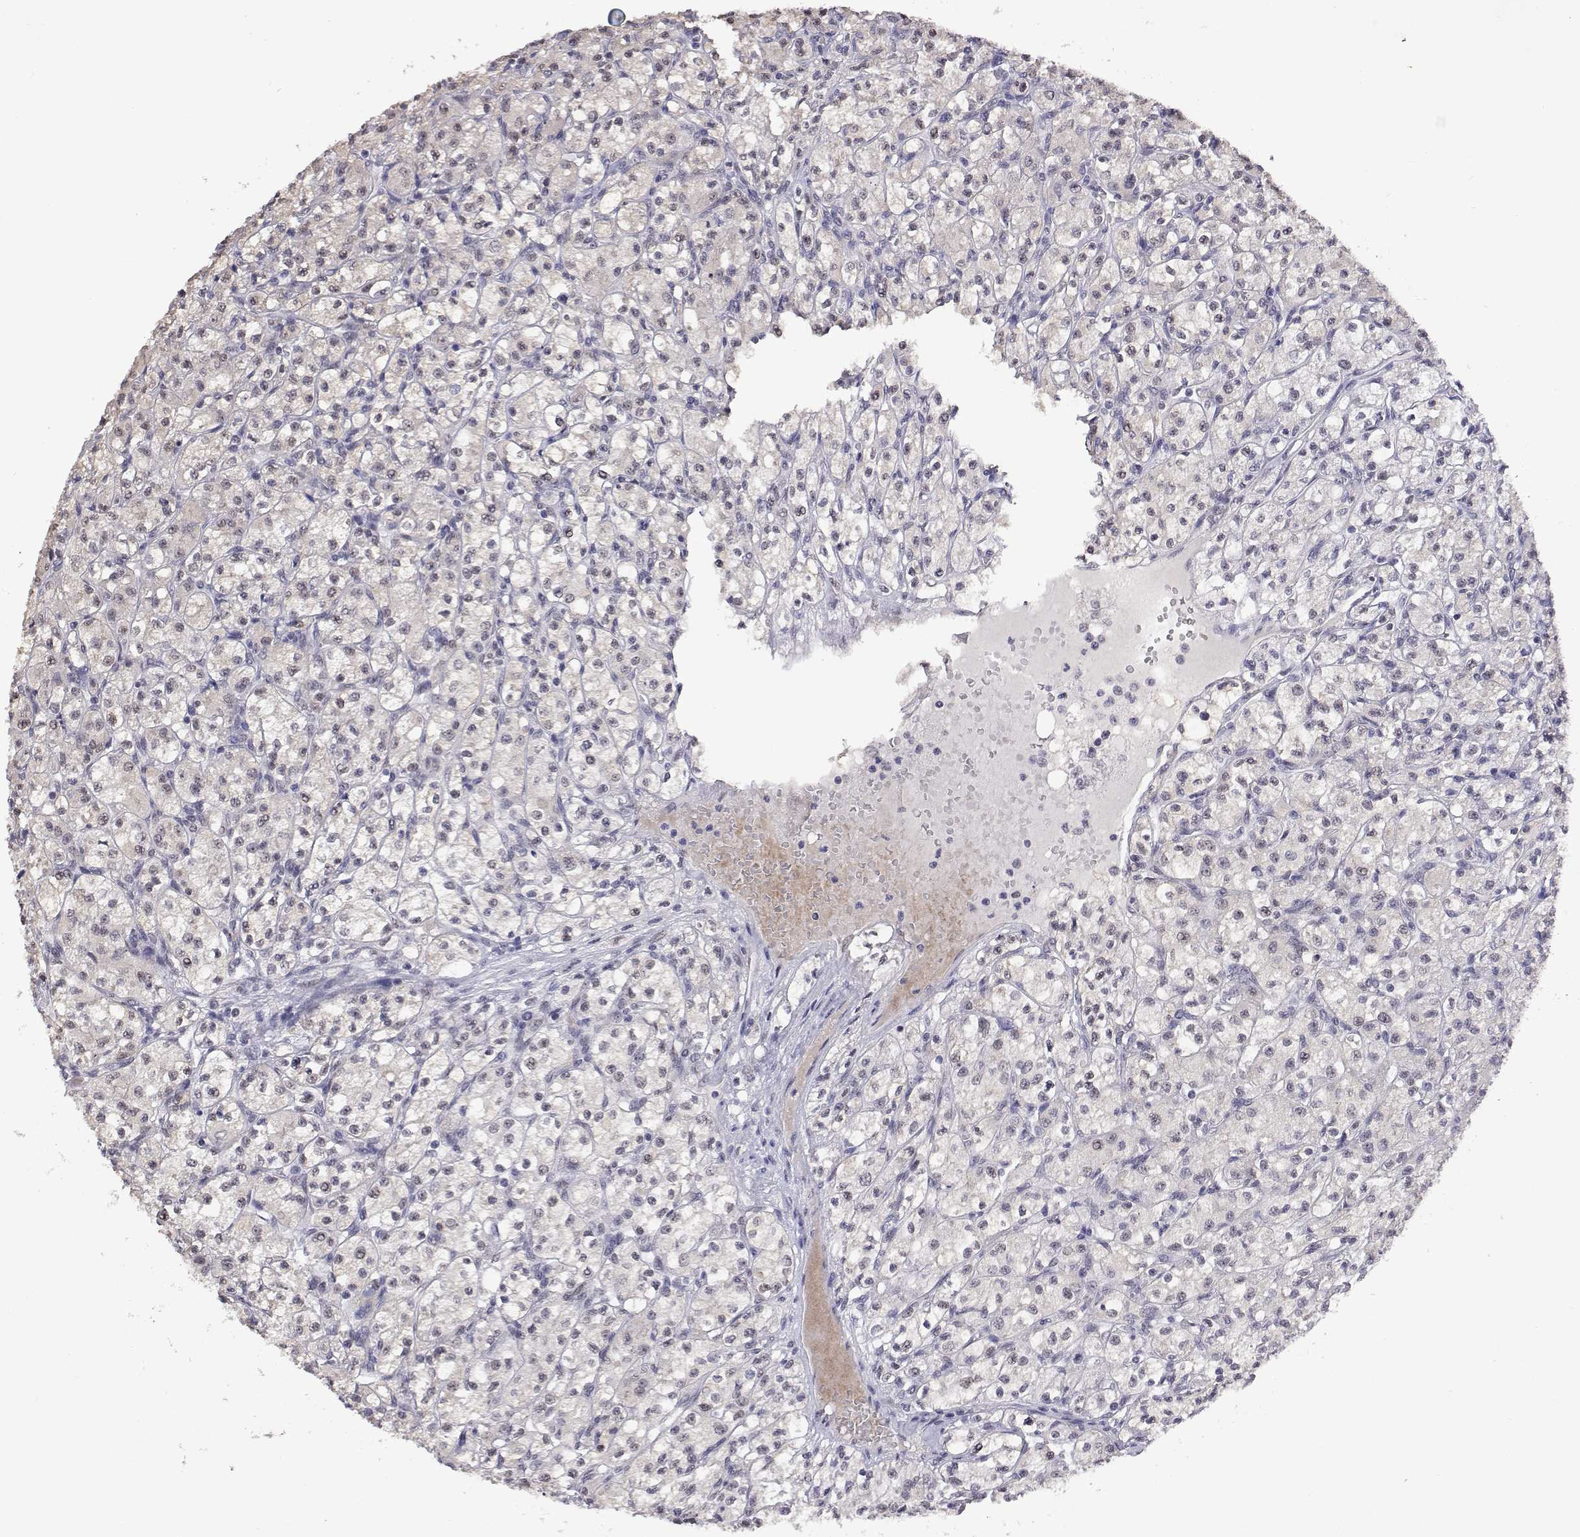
{"staining": {"intensity": "negative", "quantity": "none", "location": "none"}, "tissue": "renal cancer", "cell_type": "Tumor cells", "image_type": "cancer", "snomed": [{"axis": "morphology", "description": "Adenocarcinoma, NOS"}, {"axis": "topography", "description": "Kidney"}], "caption": "Immunohistochemistry photomicrograph of renal cancer stained for a protein (brown), which exhibits no staining in tumor cells.", "gene": "HNRNPA0", "patient": {"sex": "female", "age": 70}}